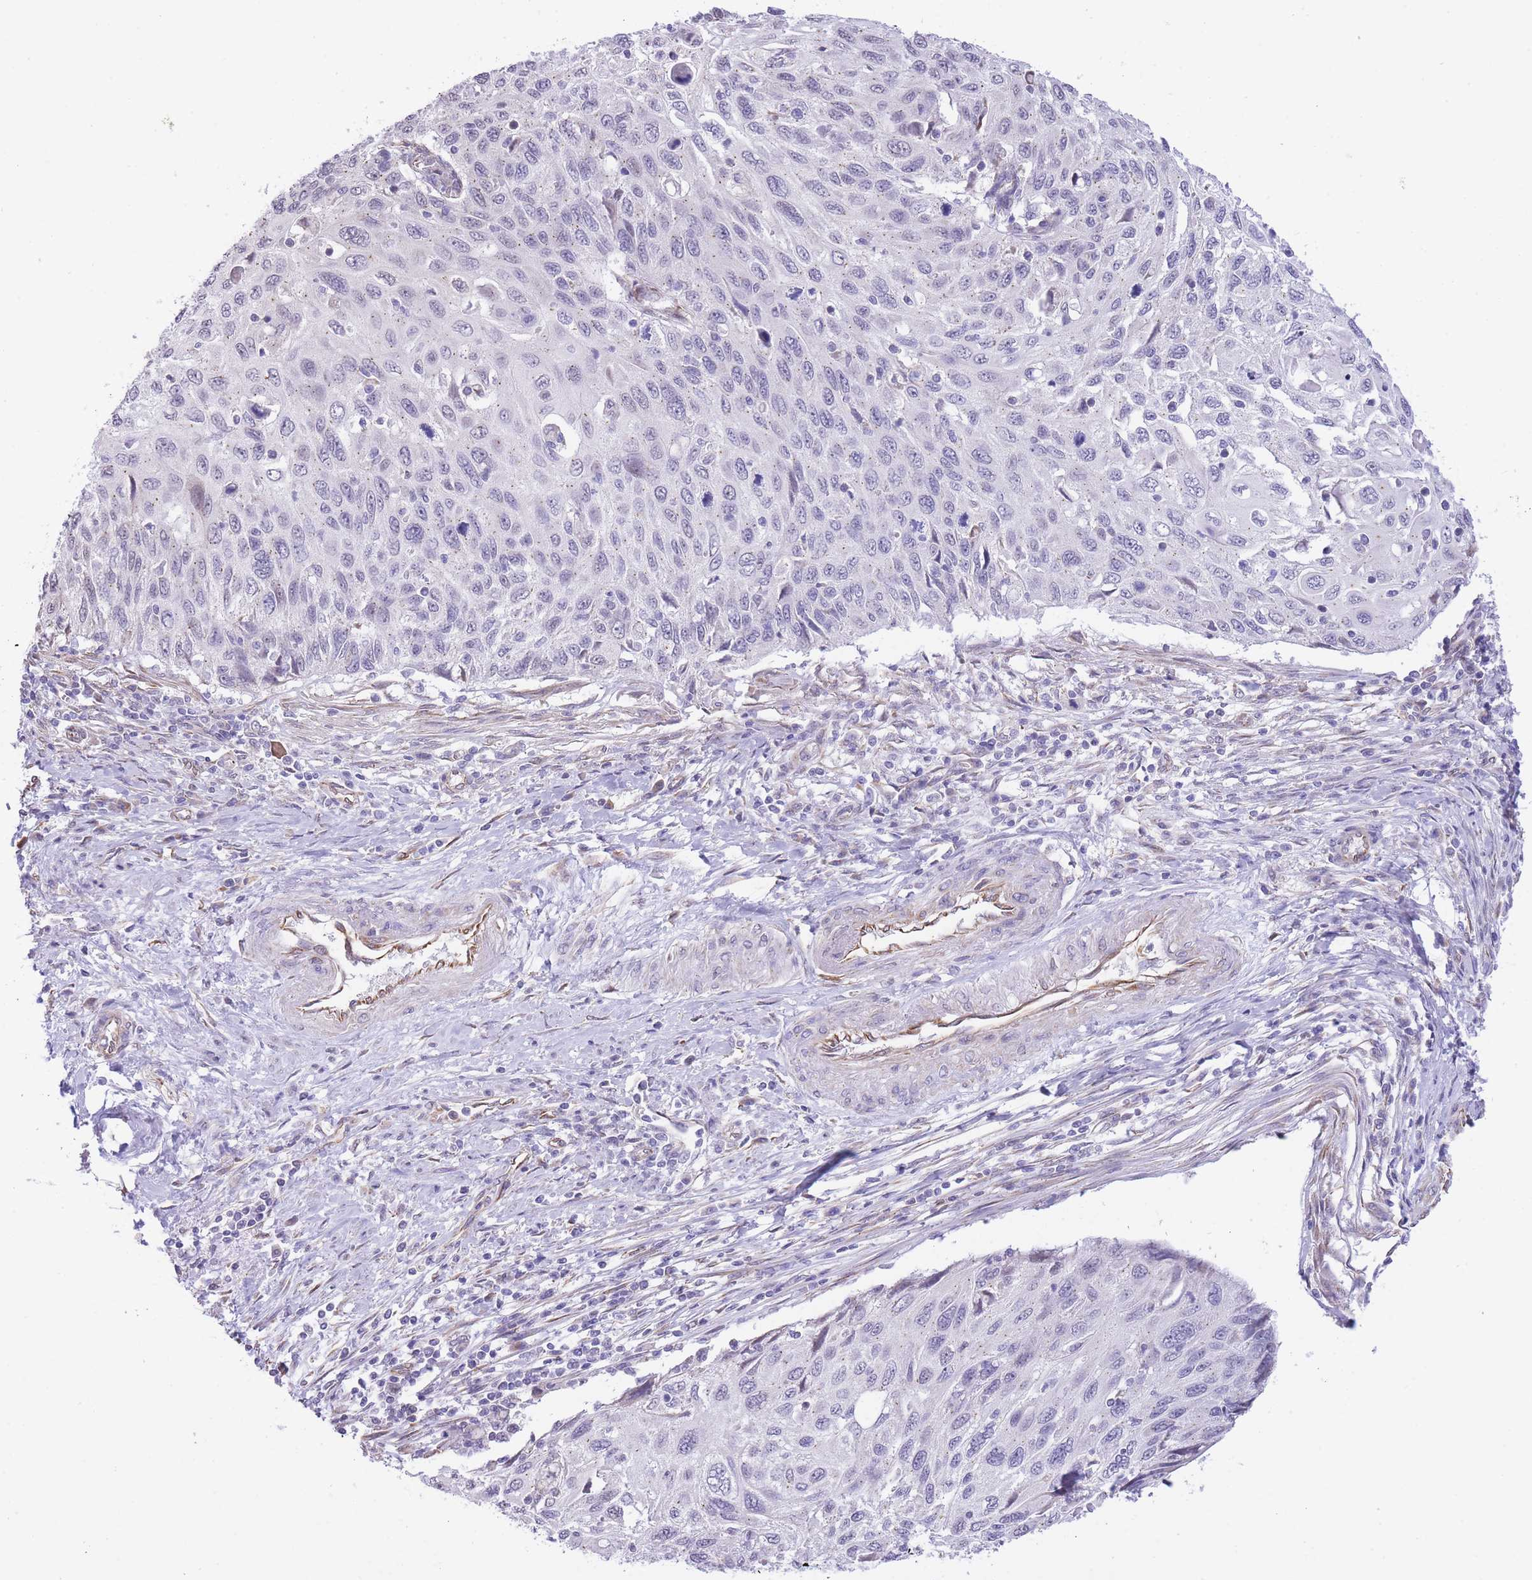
{"staining": {"intensity": "negative", "quantity": "none", "location": "none"}, "tissue": "cervical cancer", "cell_type": "Tumor cells", "image_type": "cancer", "snomed": [{"axis": "morphology", "description": "Squamous cell carcinoma, NOS"}, {"axis": "topography", "description": "Cervix"}], "caption": "An immunohistochemistry (IHC) histopathology image of cervical cancer (squamous cell carcinoma) is shown. There is no staining in tumor cells of cervical cancer (squamous cell carcinoma). (Immunohistochemistry (ihc), brightfield microscopy, high magnification).", "gene": "PSG8", "patient": {"sex": "female", "age": 70}}